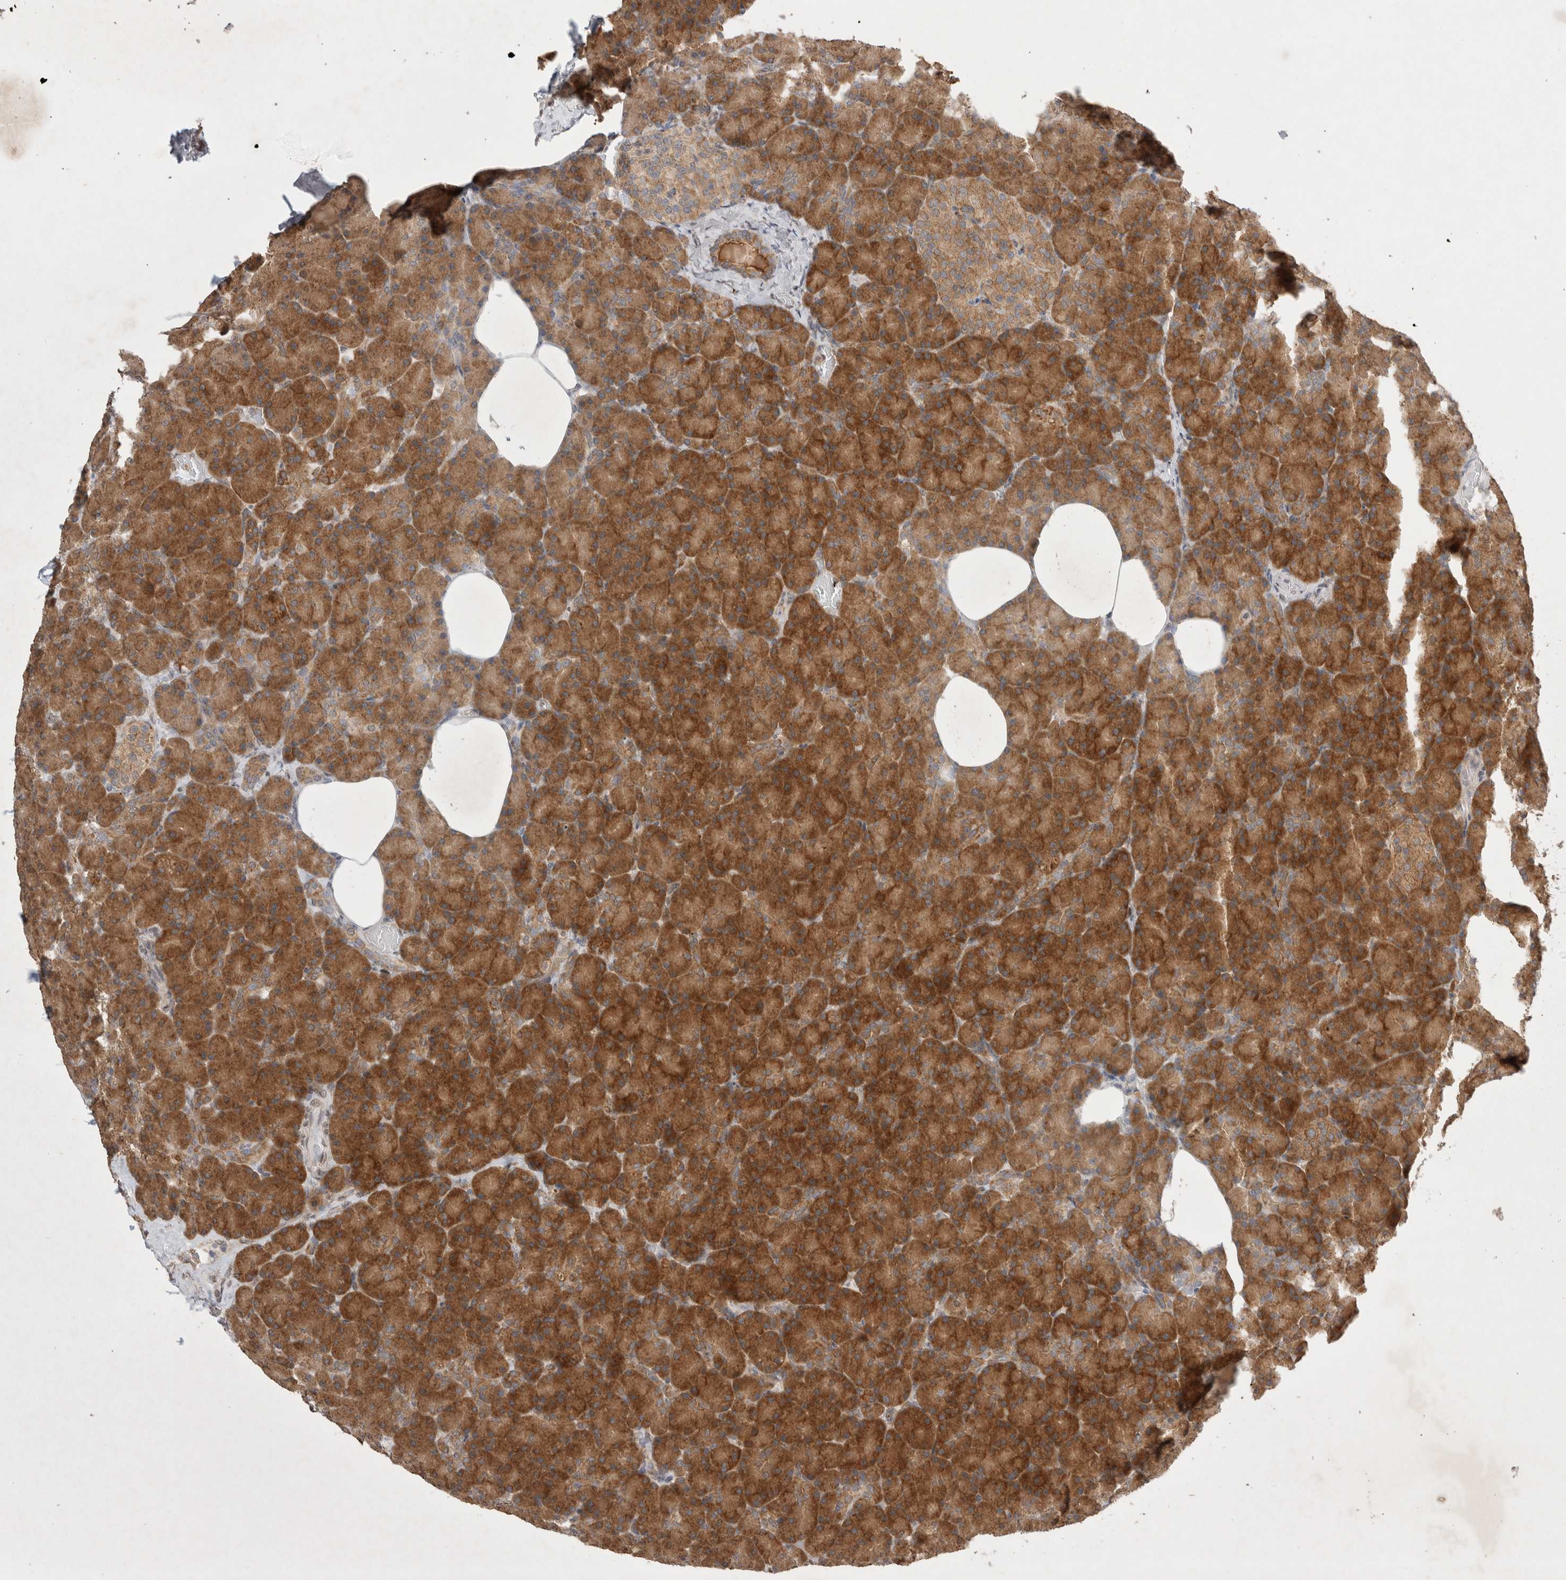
{"staining": {"intensity": "strong", "quantity": ">75%", "location": "cytoplasmic/membranous"}, "tissue": "pancreas", "cell_type": "Exocrine glandular cells", "image_type": "normal", "snomed": [{"axis": "morphology", "description": "Normal tissue, NOS"}, {"axis": "topography", "description": "Pancreas"}], "caption": "Protein expression analysis of normal pancreas exhibits strong cytoplasmic/membranous staining in about >75% of exocrine glandular cells.", "gene": "WIPF2", "patient": {"sex": "female", "age": 43}}